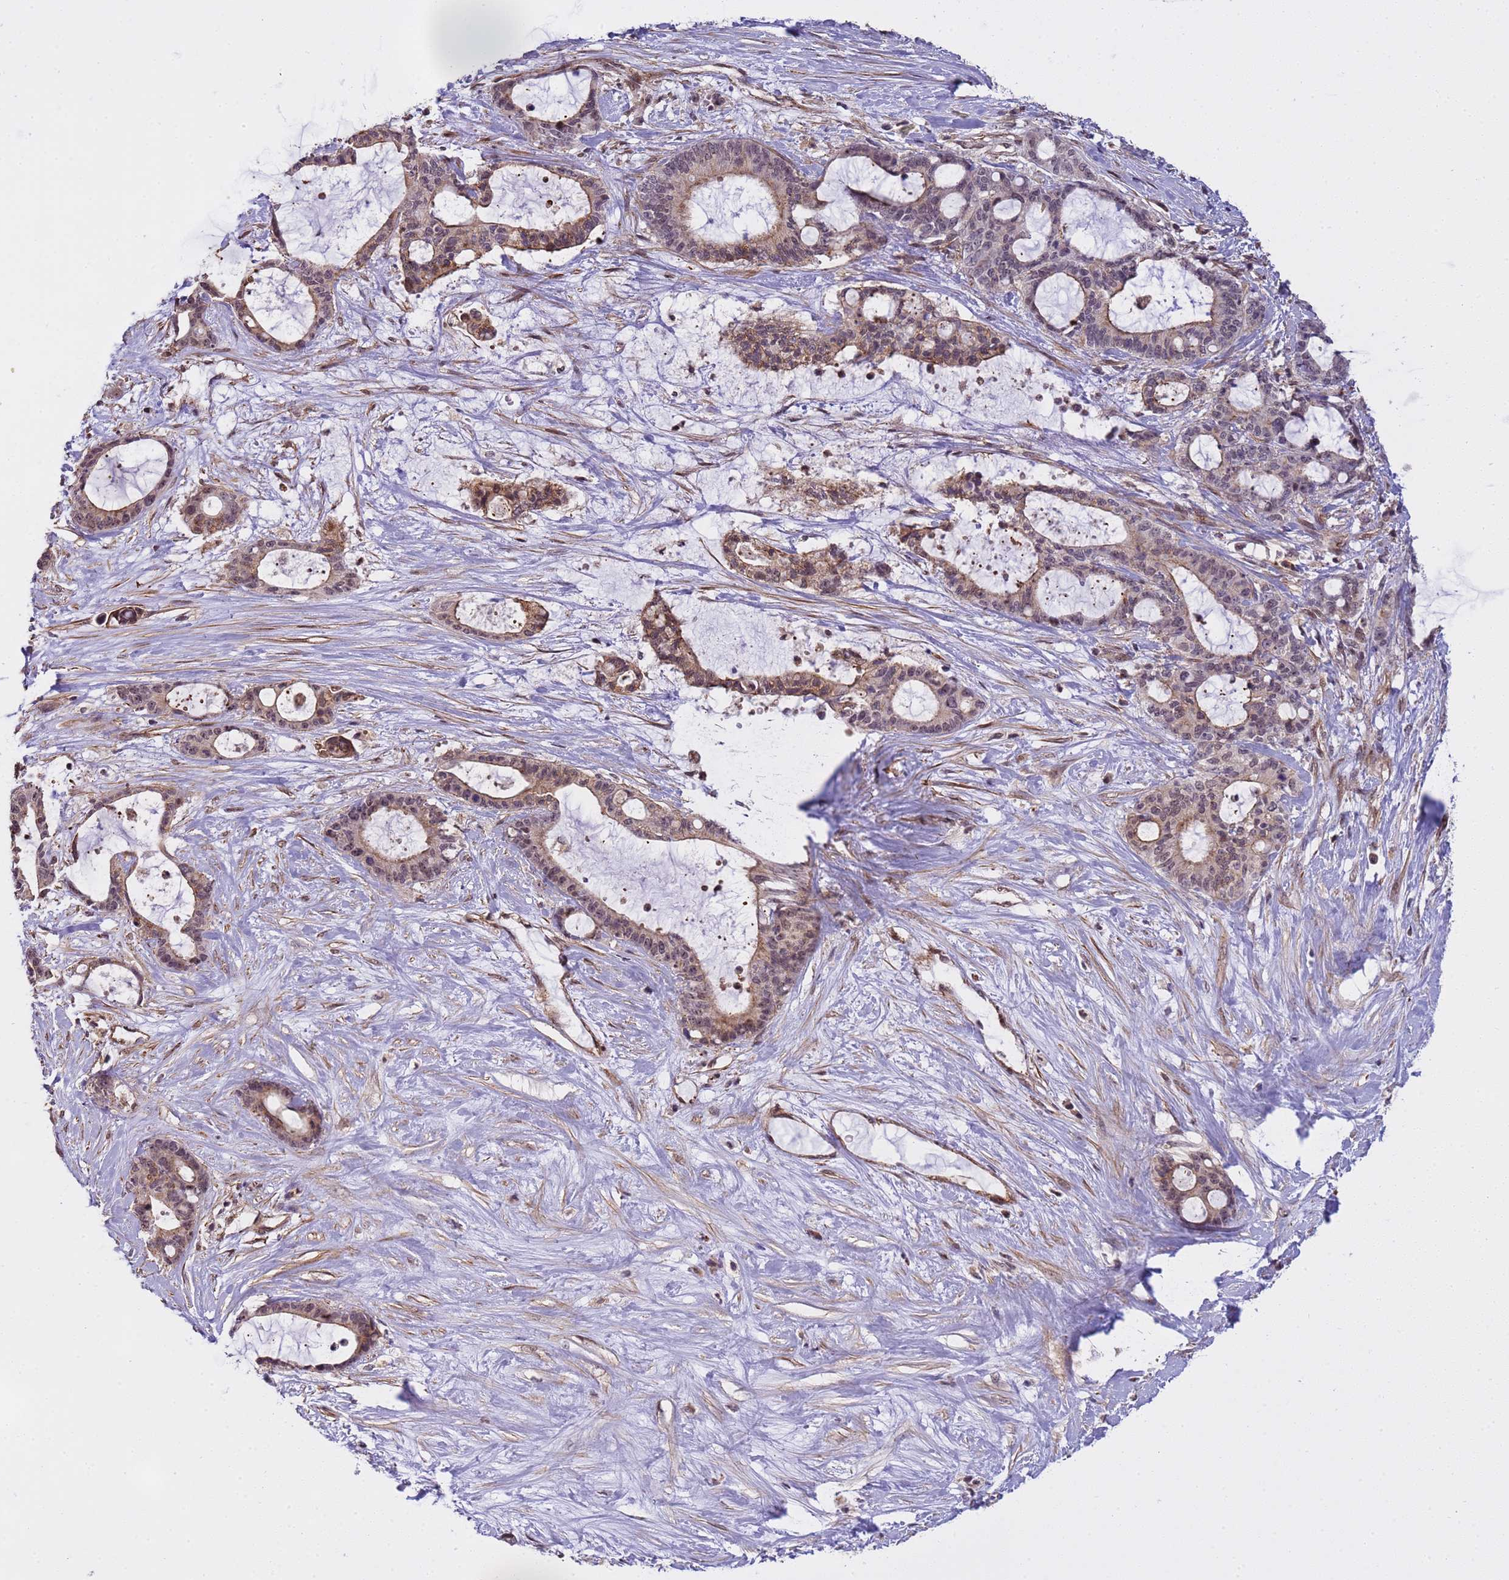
{"staining": {"intensity": "weak", "quantity": "25%-75%", "location": "cytoplasmic/membranous"}, "tissue": "liver cancer", "cell_type": "Tumor cells", "image_type": "cancer", "snomed": [{"axis": "morphology", "description": "Normal tissue, NOS"}, {"axis": "morphology", "description": "Cholangiocarcinoma"}, {"axis": "topography", "description": "Liver"}, {"axis": "topography", "description": "Peripheral nerve tissue"}], "caption": "Immunohistochemistry of liver cholangiocarcinoma displays low levels of weak cytoplasmic/membranous staining in approximately 25%-75% of tumor cells. (IHC, brightfield microscopy, high magnification).", "gene": "EMC2", "patient": {"sex": "female", "age": 73}}